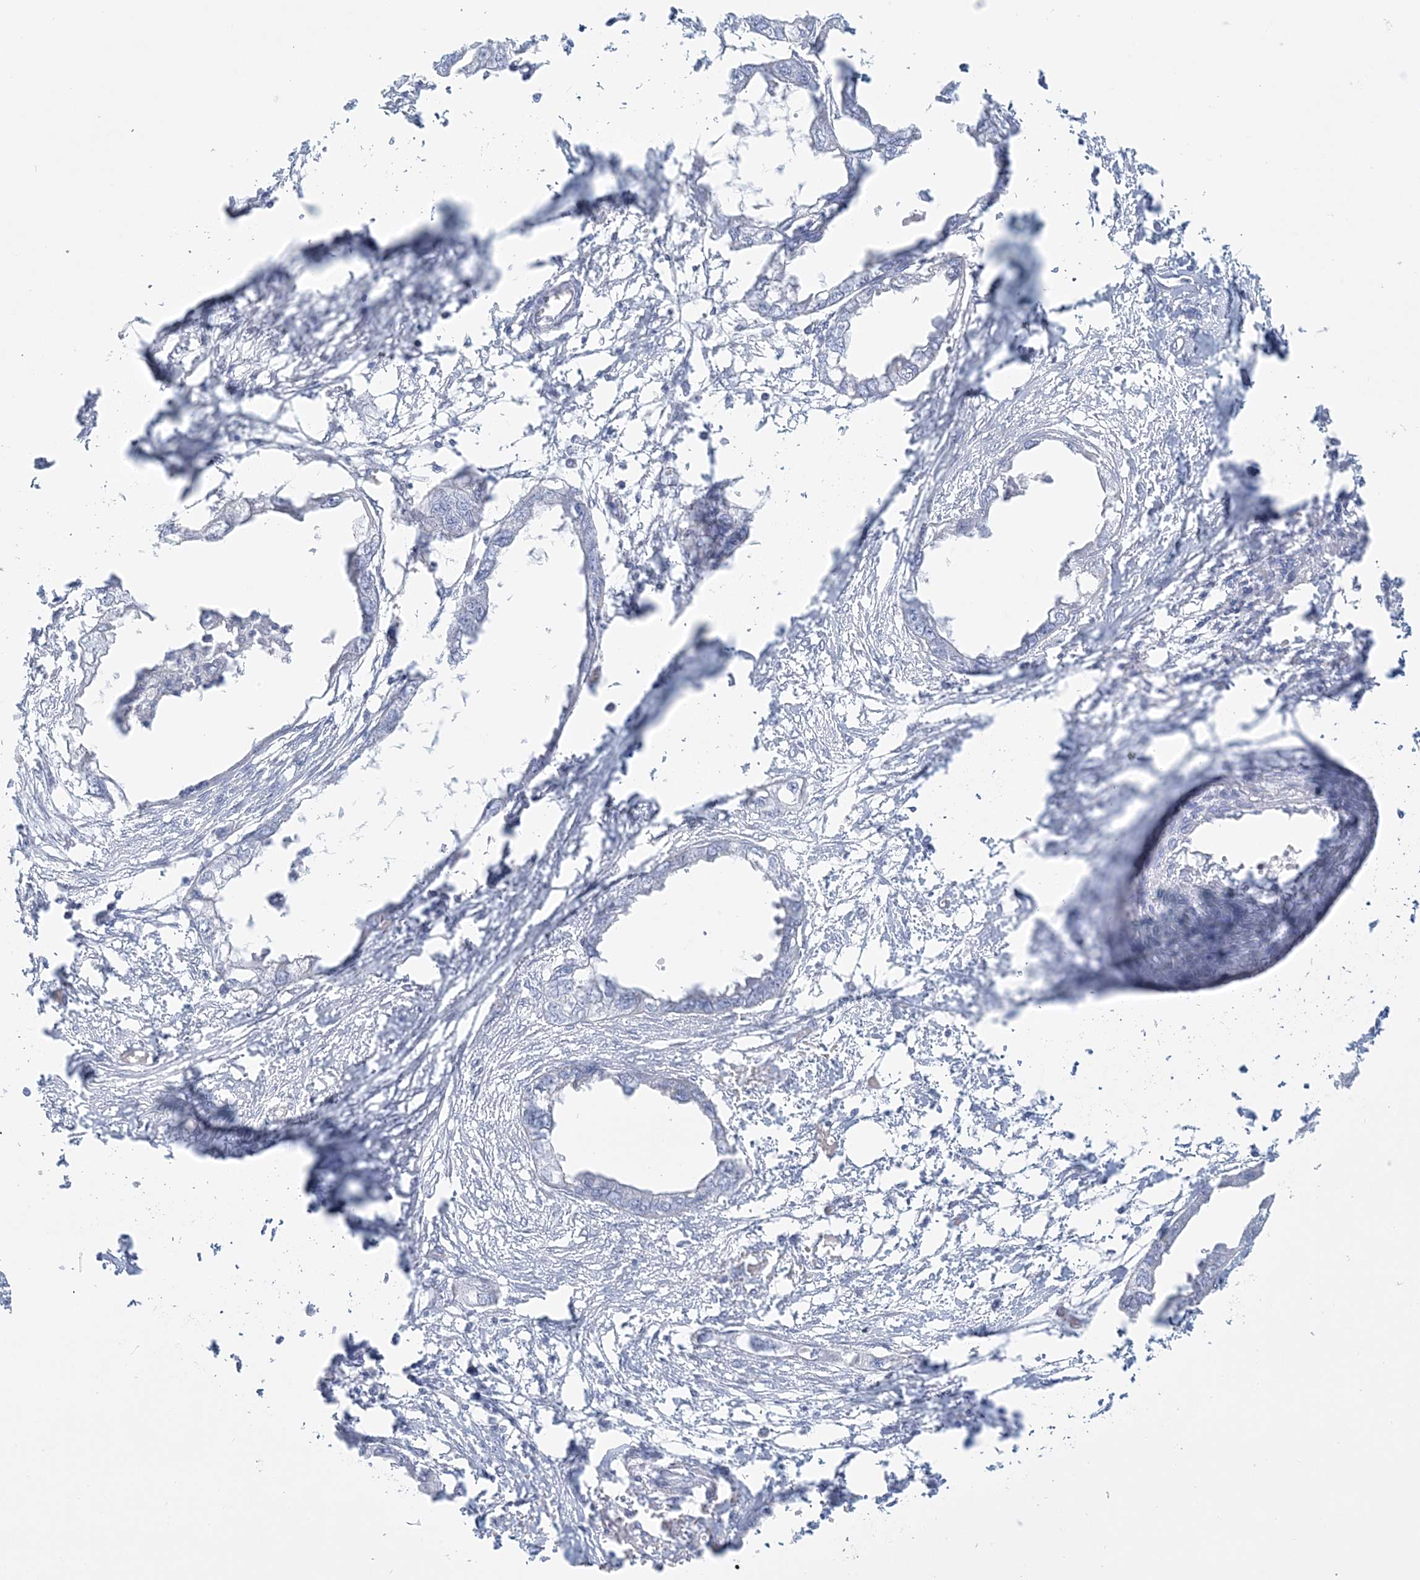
{"staining": {"intensity": "negative", "quantity": "none", "location": "none"}, "tissue": "endometrial cancer", "cell_type": "Tumor cells", "image_type": "cancer", "snomed": [{"axis": "morphology", "description": "Adenocarcinoma, NOS"}, {"axis": "morphology", "description": "Adenocarcinoma, metastatic, NOS"}, {"axis": "topography", "description": "Adipose tissue"}, {"axis": "topography", "description": "Endometrium"}], "caption": "Tumor cells show no significant positivity in metastatic adenocarcinoma (endometrial). (Brightfield microscopy of DAB immunohistochemistry (IHC) at high magnification).", "gene": "ADGB", "patient": {"sex": "female", "age": 67}}